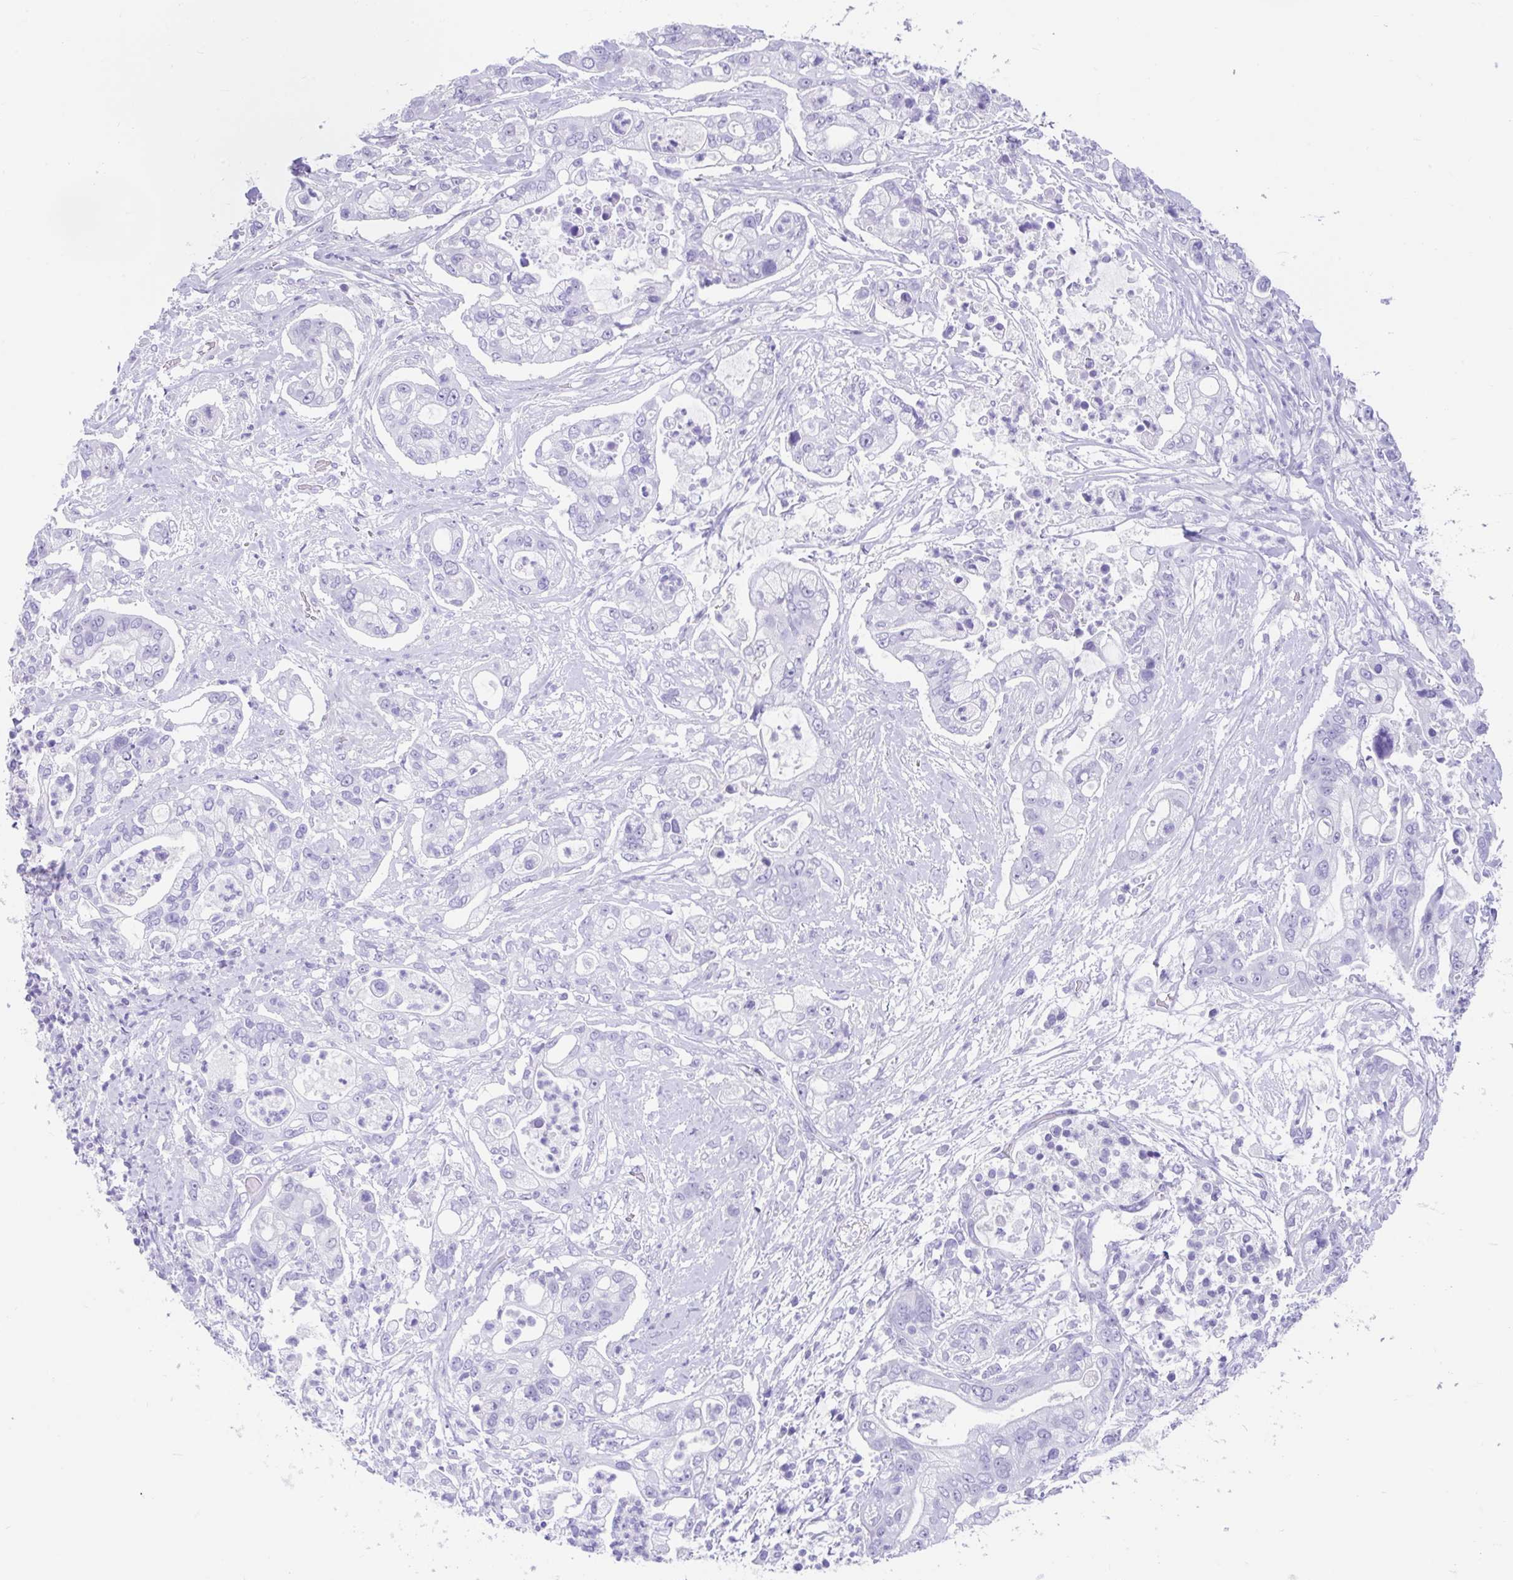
{"staining": {"intensity": "negative", "quantity": "none", "location": "none"}, "tissue": "pancreatic cancer", "cell_type": "Tumor cells", "image_type": "cancer", "snomed": [{"axis": "morphology", "description": "Adenocarcinoma, NOS"}, {"axis": "topography", "description": "Pancreas"}], "caption": "The immunohistochemistry (IHC) histopathology image has no significant expression in tumor cells of pancreatic cancer tissue.", "gene": "FAM107A", "patient": {"sex": "female", "age": 69}}